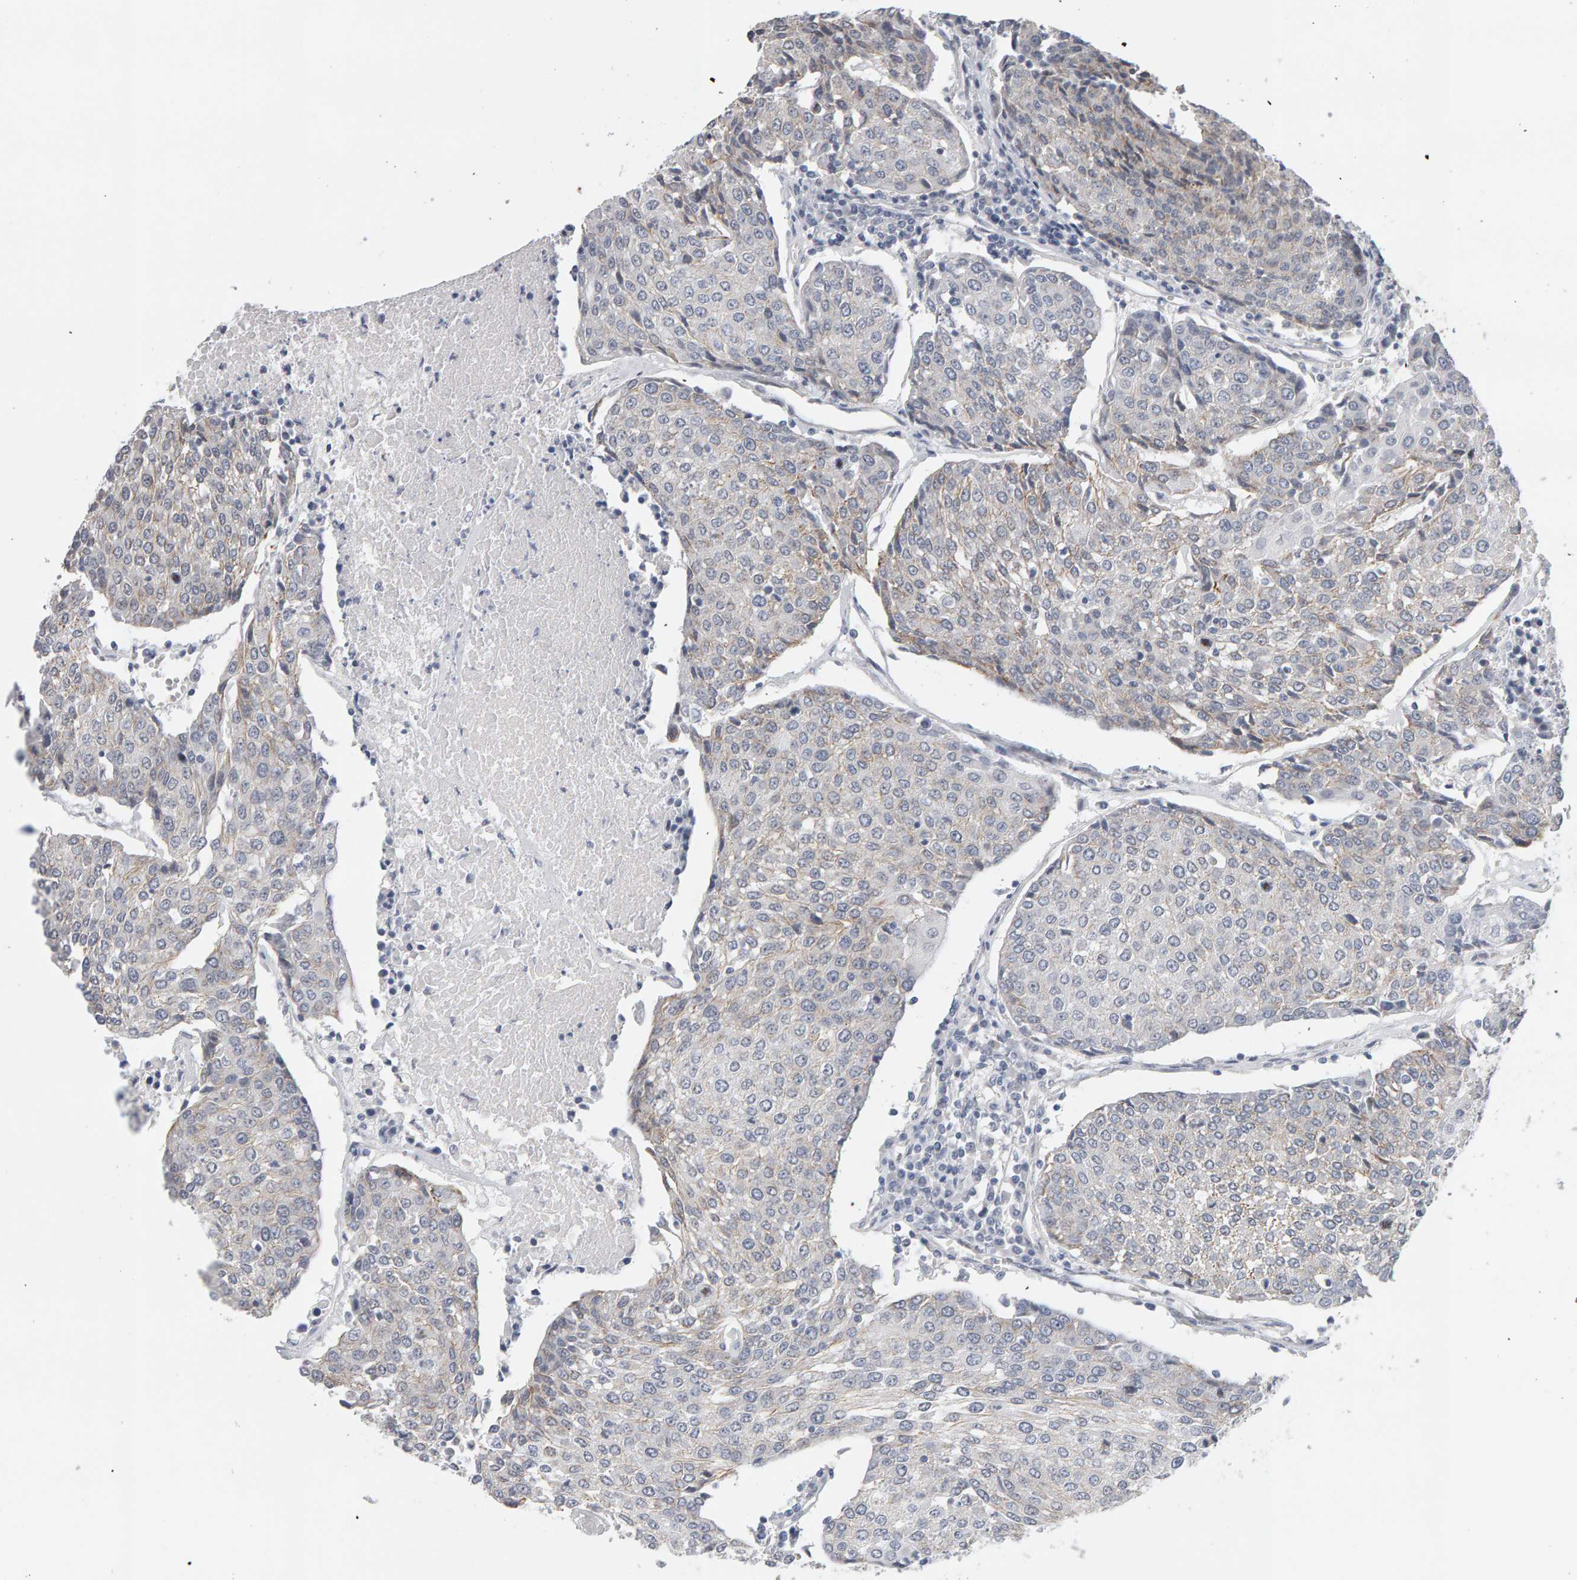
{"staining": {"intensity": "negative", "quantity": "none", "location": "none"}, "tissue": "urothelial cancer", "cell_type": "Tumor cells", "image_type": "cancer", "snomed": [{"axis": "morphology", "description": "Urothelial carcinoma, High grade"}, {"axis": "topography", "description": "Urinary bladder"}], "caption": "A photomicrograph of urothelial carcinoma (high-grade) stained for a protein shows no brown staining in tumor cells. The staining was performed using DAB (3,3'-diaminobenzidine) to visualize the protein expression in brown, while the nuclei were stained in blue with hematoxylin (Magnification: 20x).", "gene": "HNF4A", "patient": {"sex": "female", "age": 85}}